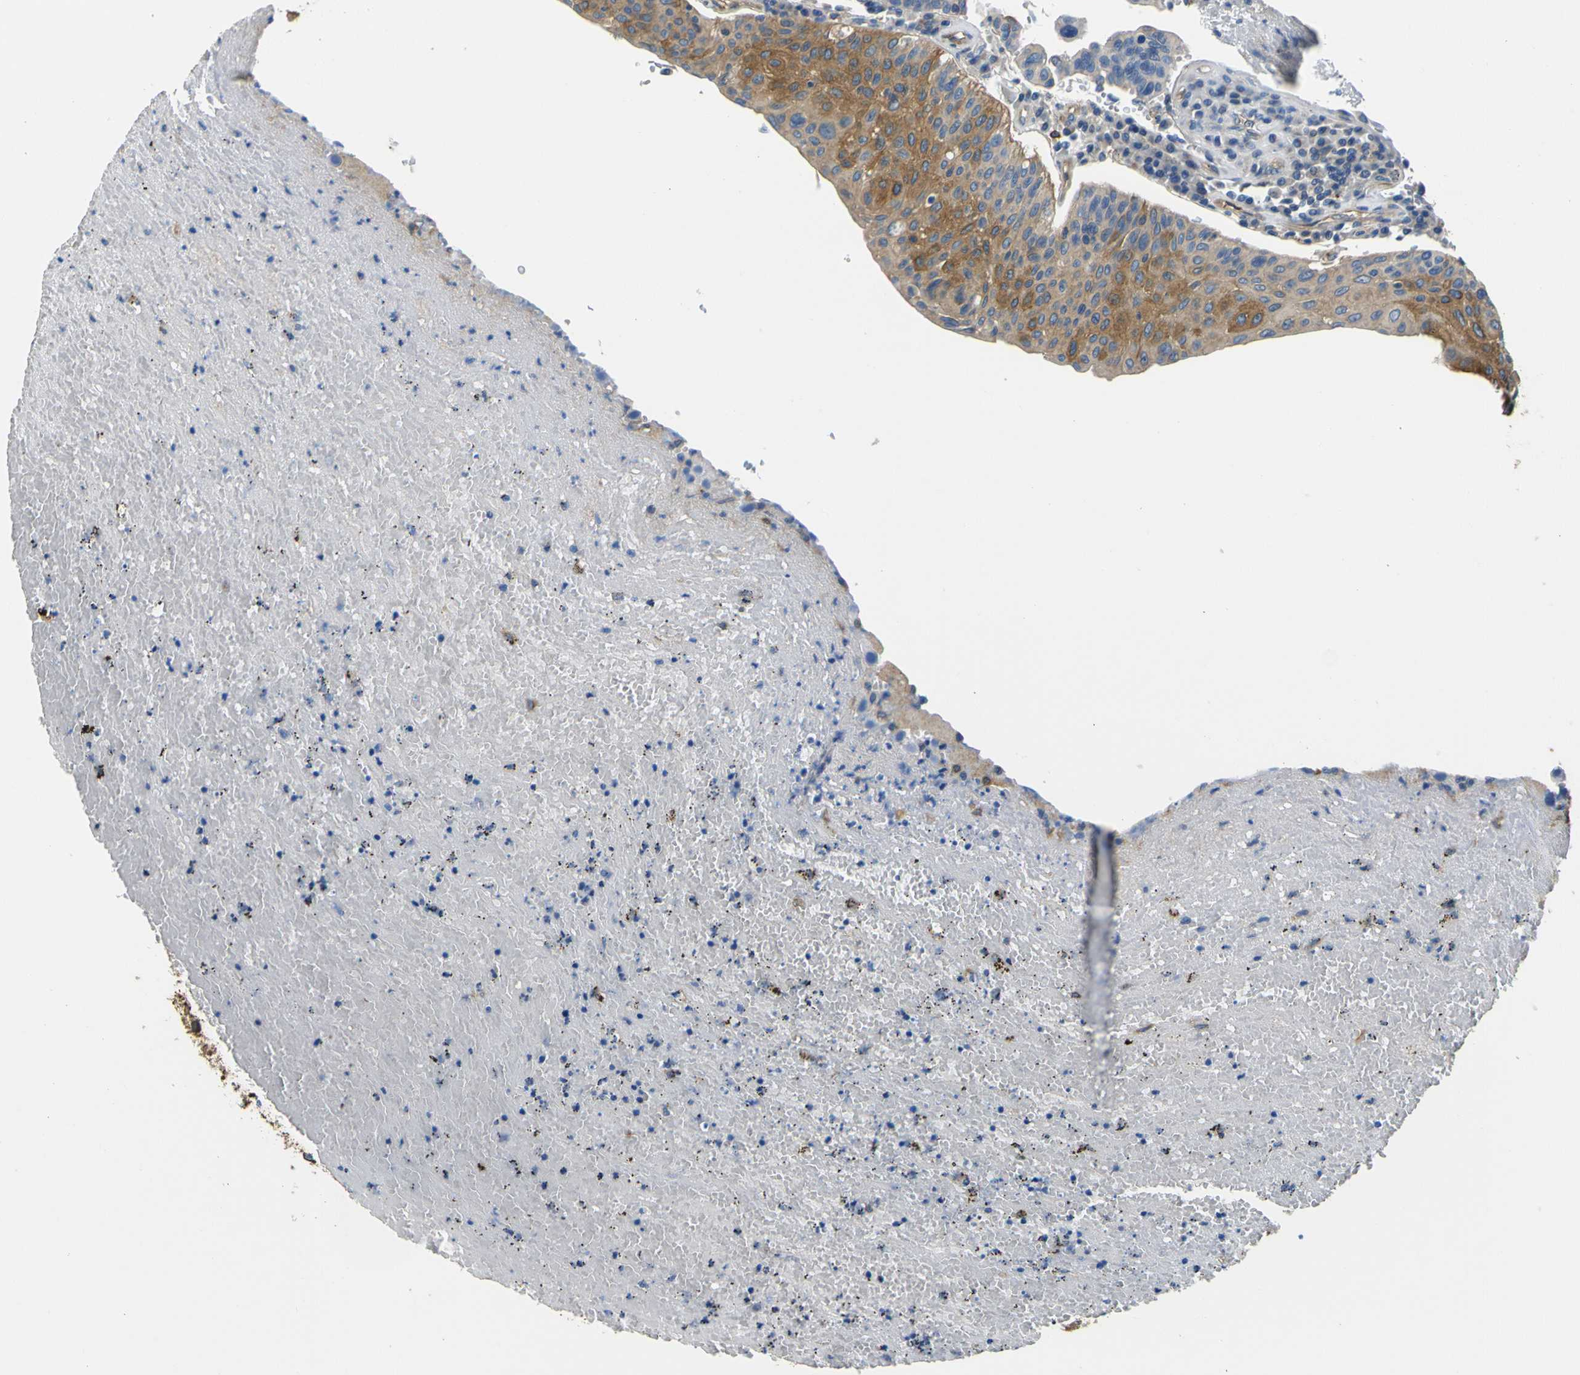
{"staining": {"intensity": "moderate", "quantity": ">75%", "location": "cytoplasmic/membranous"}, "tissue": "urothelial cancer", "cell_type": "Tumor cells", "image_type": "cancer", "snomed": [{"axis": "morphology", "description": "Urothelial carcinoma, High grade"}, {"axis": "topography", "description": "Urinary bladder"}], "caption": "Approximately >75% of tumor cells in human high-grade urothelial carcinoma exhibit moderate cytoplasmic/membranous protein positivity as visualized by brown immunohistochemical staining.", "gene": "TUBB", "patient": {"sex": "male", "age": 66}}